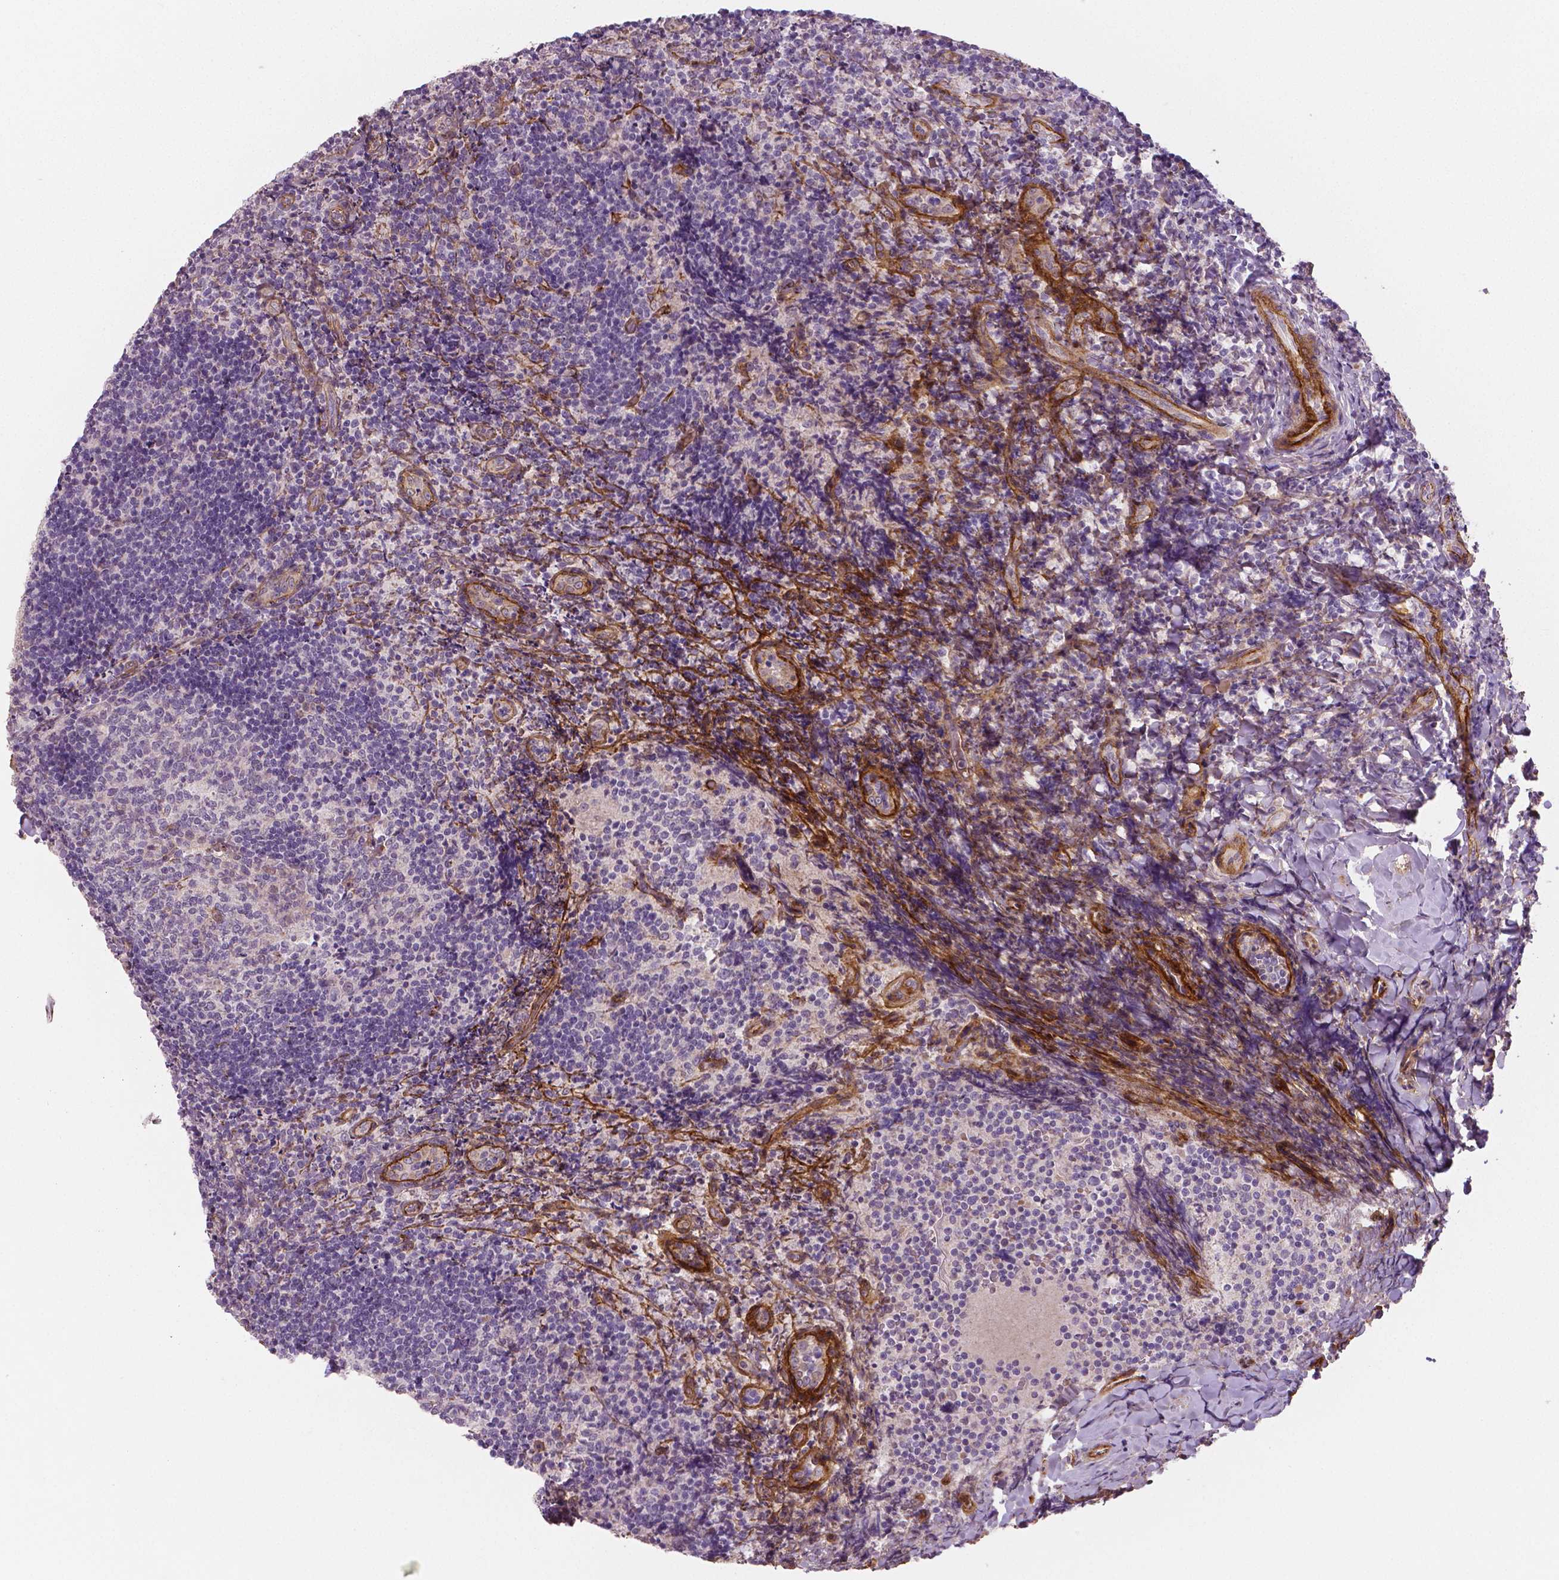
{"staining": {"intensity": "weak", "quantity": "<25%", "location": "cytoplasmic/membranous,nuclear"}, "tissue": "tonsil", "cell_type": "Germinal center cells", "image_type": "normal", "snomed": [{"axis": "morphology", "description": "Normal tissue, NOS"}, {"axis": "topography", "description": "Tonsil"}], "caption": "Histopathology image shows no significant protein expression in germinal center cells of unremarkable tonsil.", "gene": "FLT1", "patient": {"sex": "female", "age": 10}}